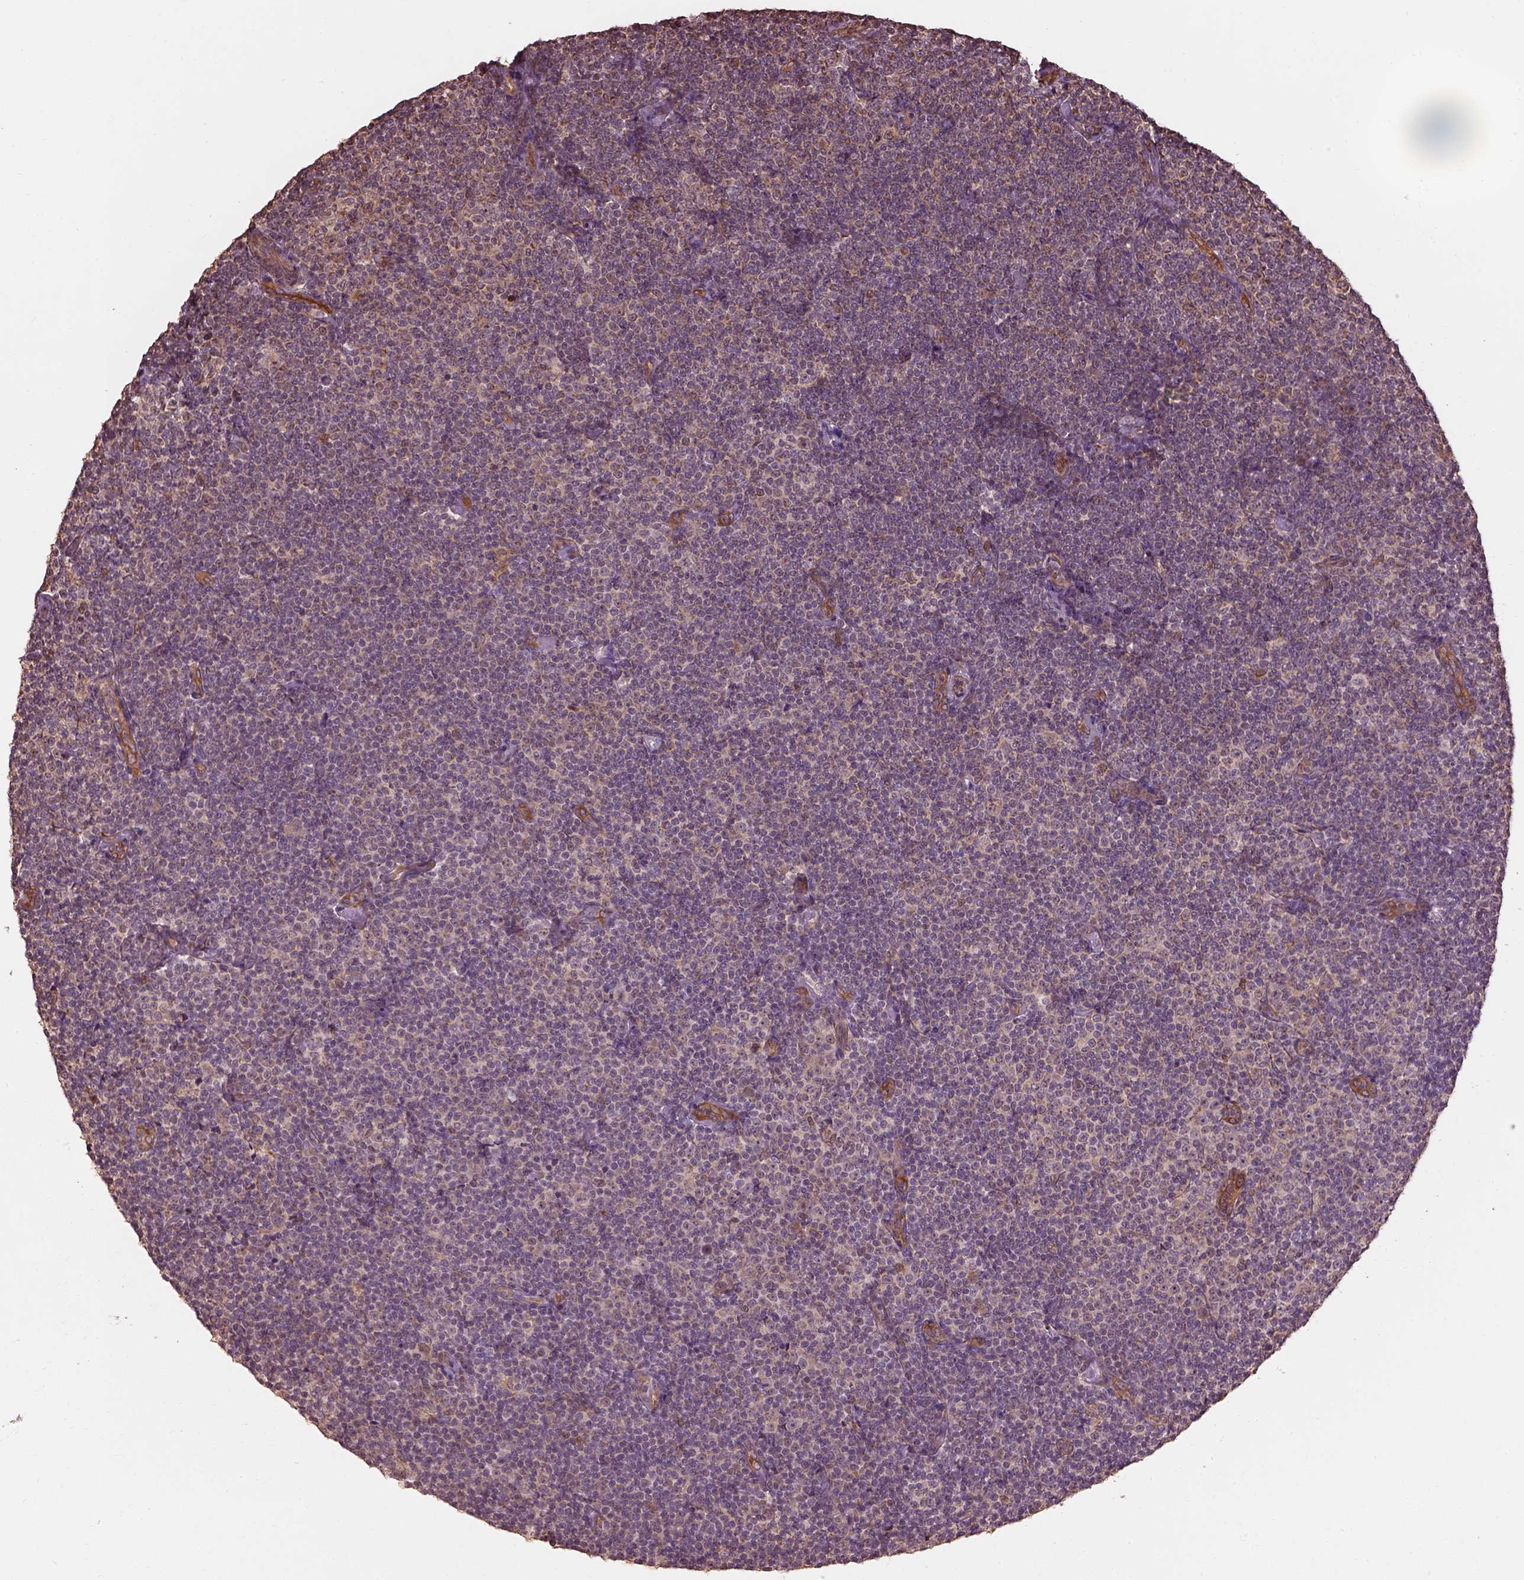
{"staining": {"intensity": "negative", "quantity": "none", "location": "none"}, "tissue": "lymphoma", "cell_type": "Tumor cells", "image_type": "cancer", "snomed": [{"axis": "morphology", "description": "Malignant lymphoma, non-Hodgkin's type, Low grade"}, {"axis": "topography", "description": "Lymph node"}], "caption": "IHC photomicrograph of lymphoma stained for a protein (brown), which demonstrates no positivity in tumor cells.", "gene": "METTL4", "patient": {"sex": "male", "age": 81}}